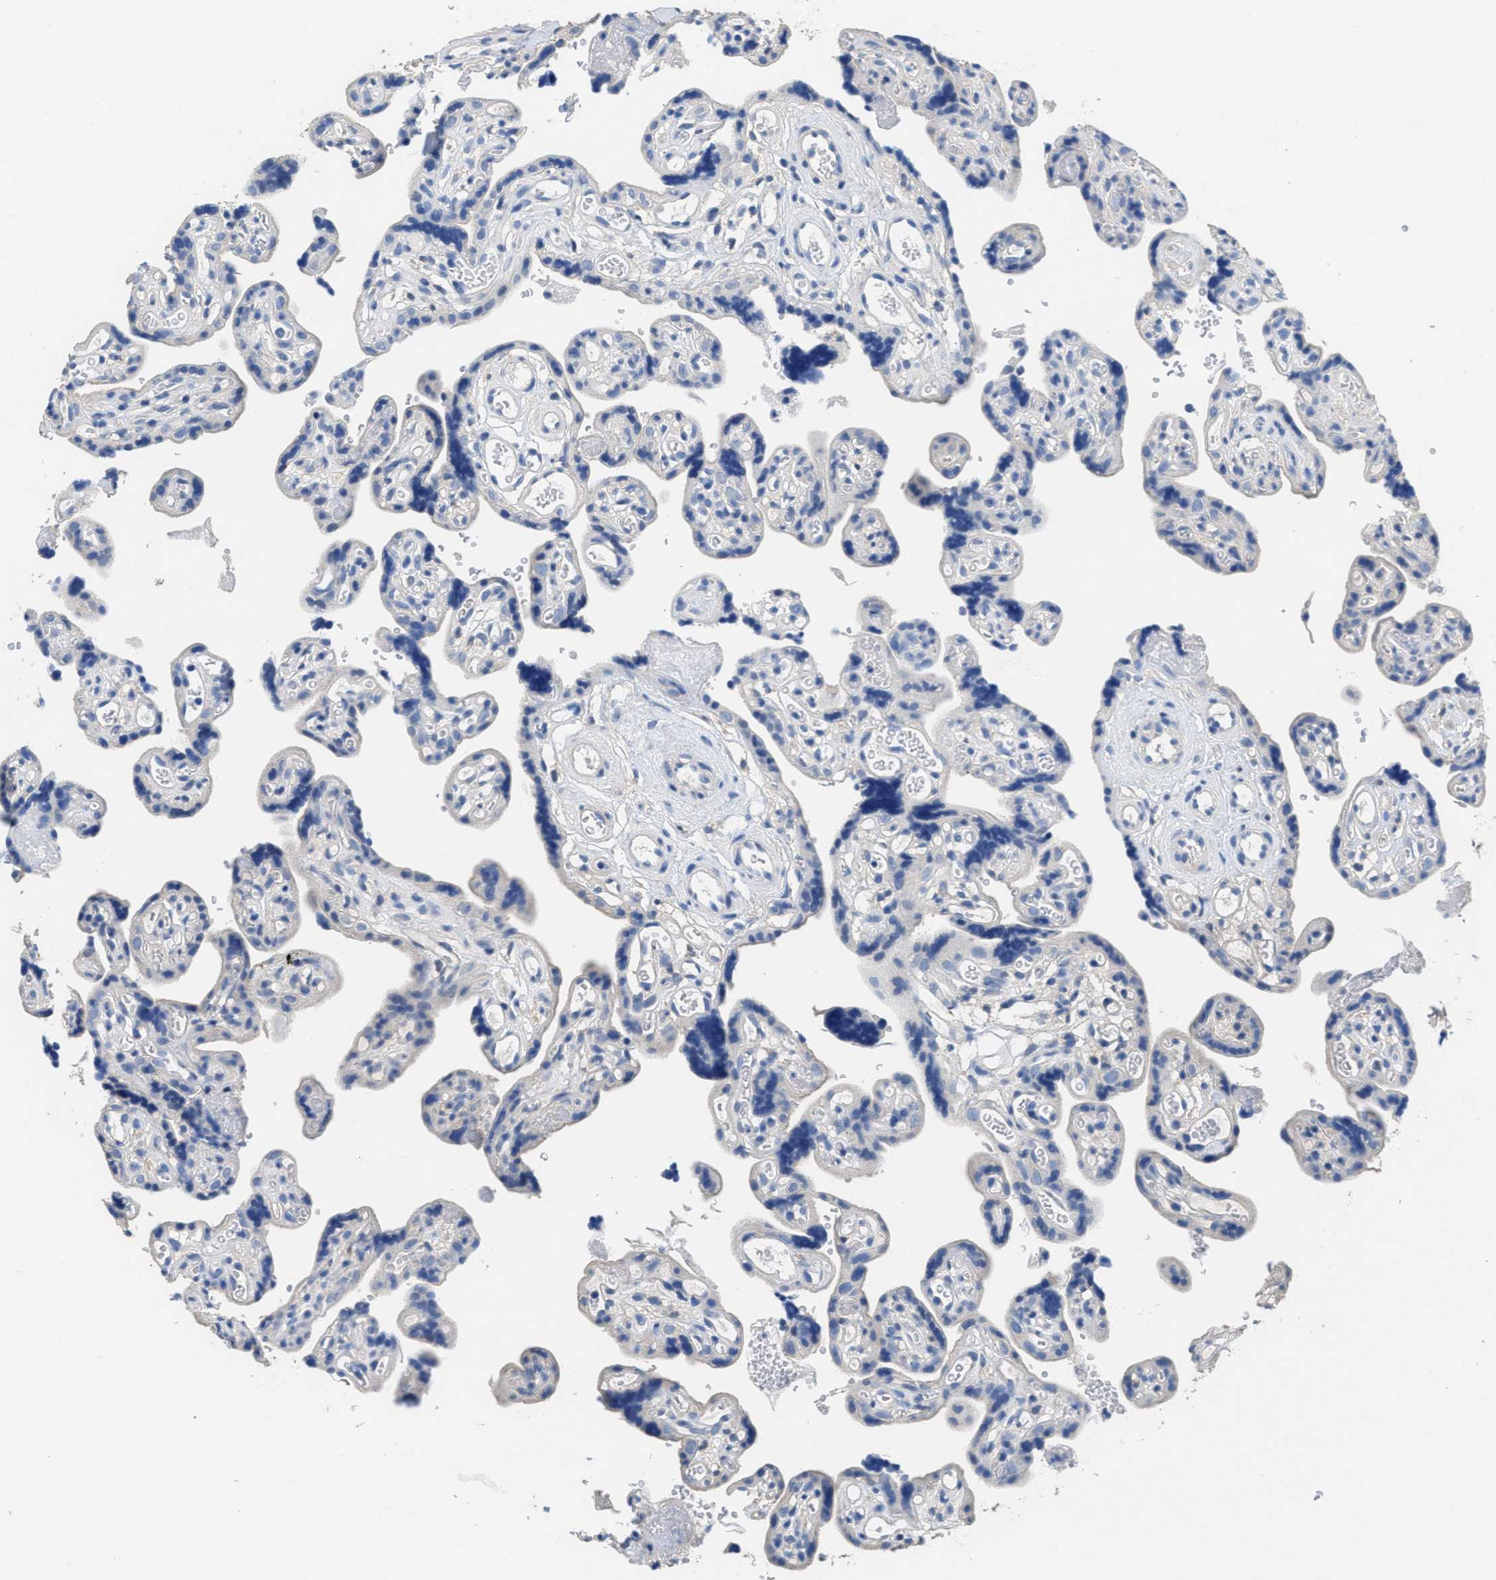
{"staining": {"intensity": "negative", "quantity": "none", "location": "none"}, "tissue": "placenta", "cell_type": "Trophoblastic cells", "image_type": "normal", "snomed": [{"axis": "morphology", "description": "Normal tissue, NOS"}, {"axis": "topography", "description": "Placenta"}], "caption": "The histopathology image shows no significant expression in trophoblastic cells of placenta.", "gene": "CA9", "patient": {"sex": "female", "age": 30}}